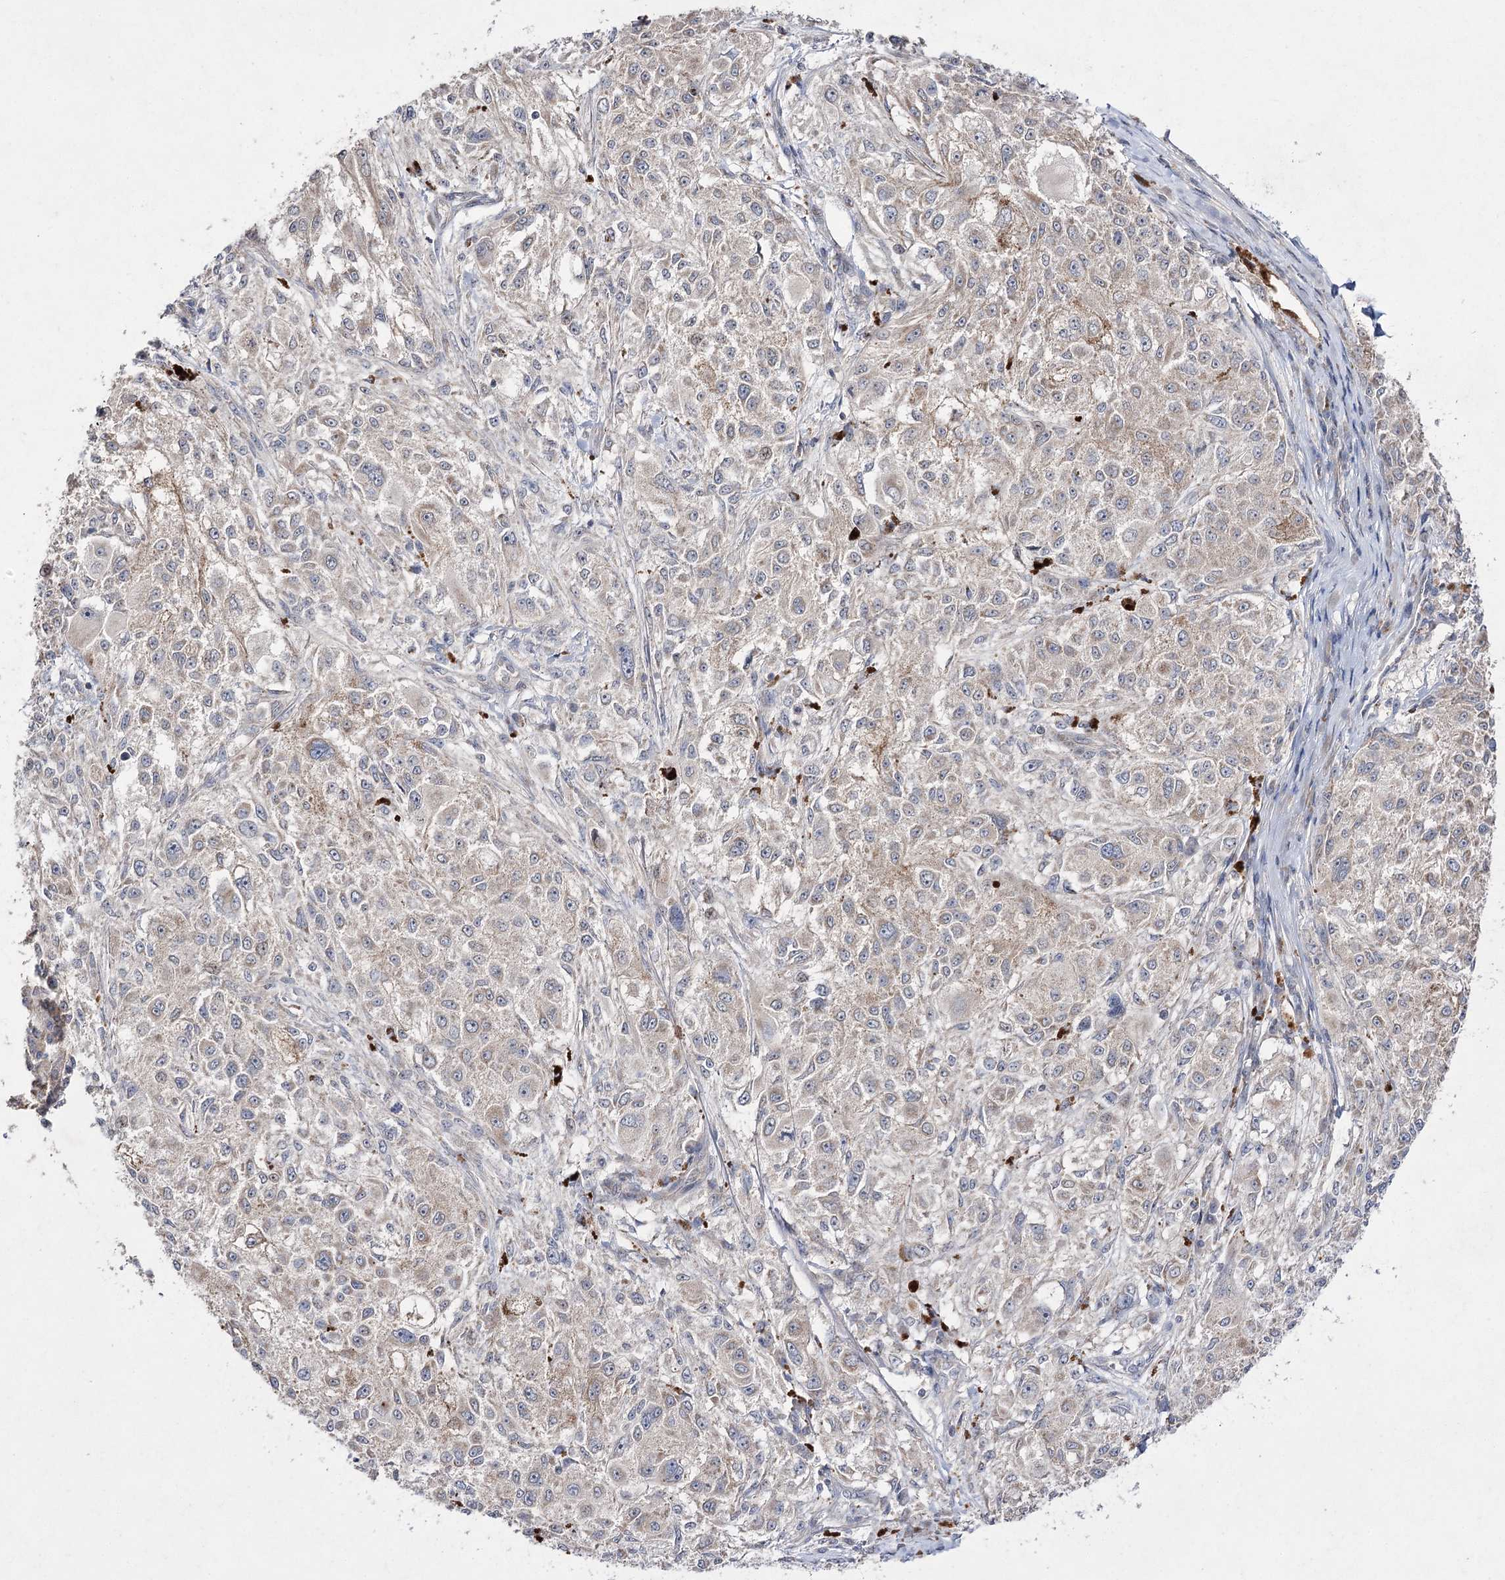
{"staining": {"intensity": "weak", "quantity": "<25%", "location": "cytoplasmic/membranous"}, "tissue": "melanoma", "cell_type": "Tumor cells", "image_type": "cancer", "snomed": [{"axis": "morphology", "description": "Necrosis, NOS"}, {"axis": "morphology", "description": "Malignant melanoma, NOS"}, {"axis": "topography", "description": "Skin"}], "caption": "Immunohistochemical staining of malignant melanoma shows no significant staining in tumor cells.", "gene": "FANCL", "patient": {"sex": "female", "age": 87}}